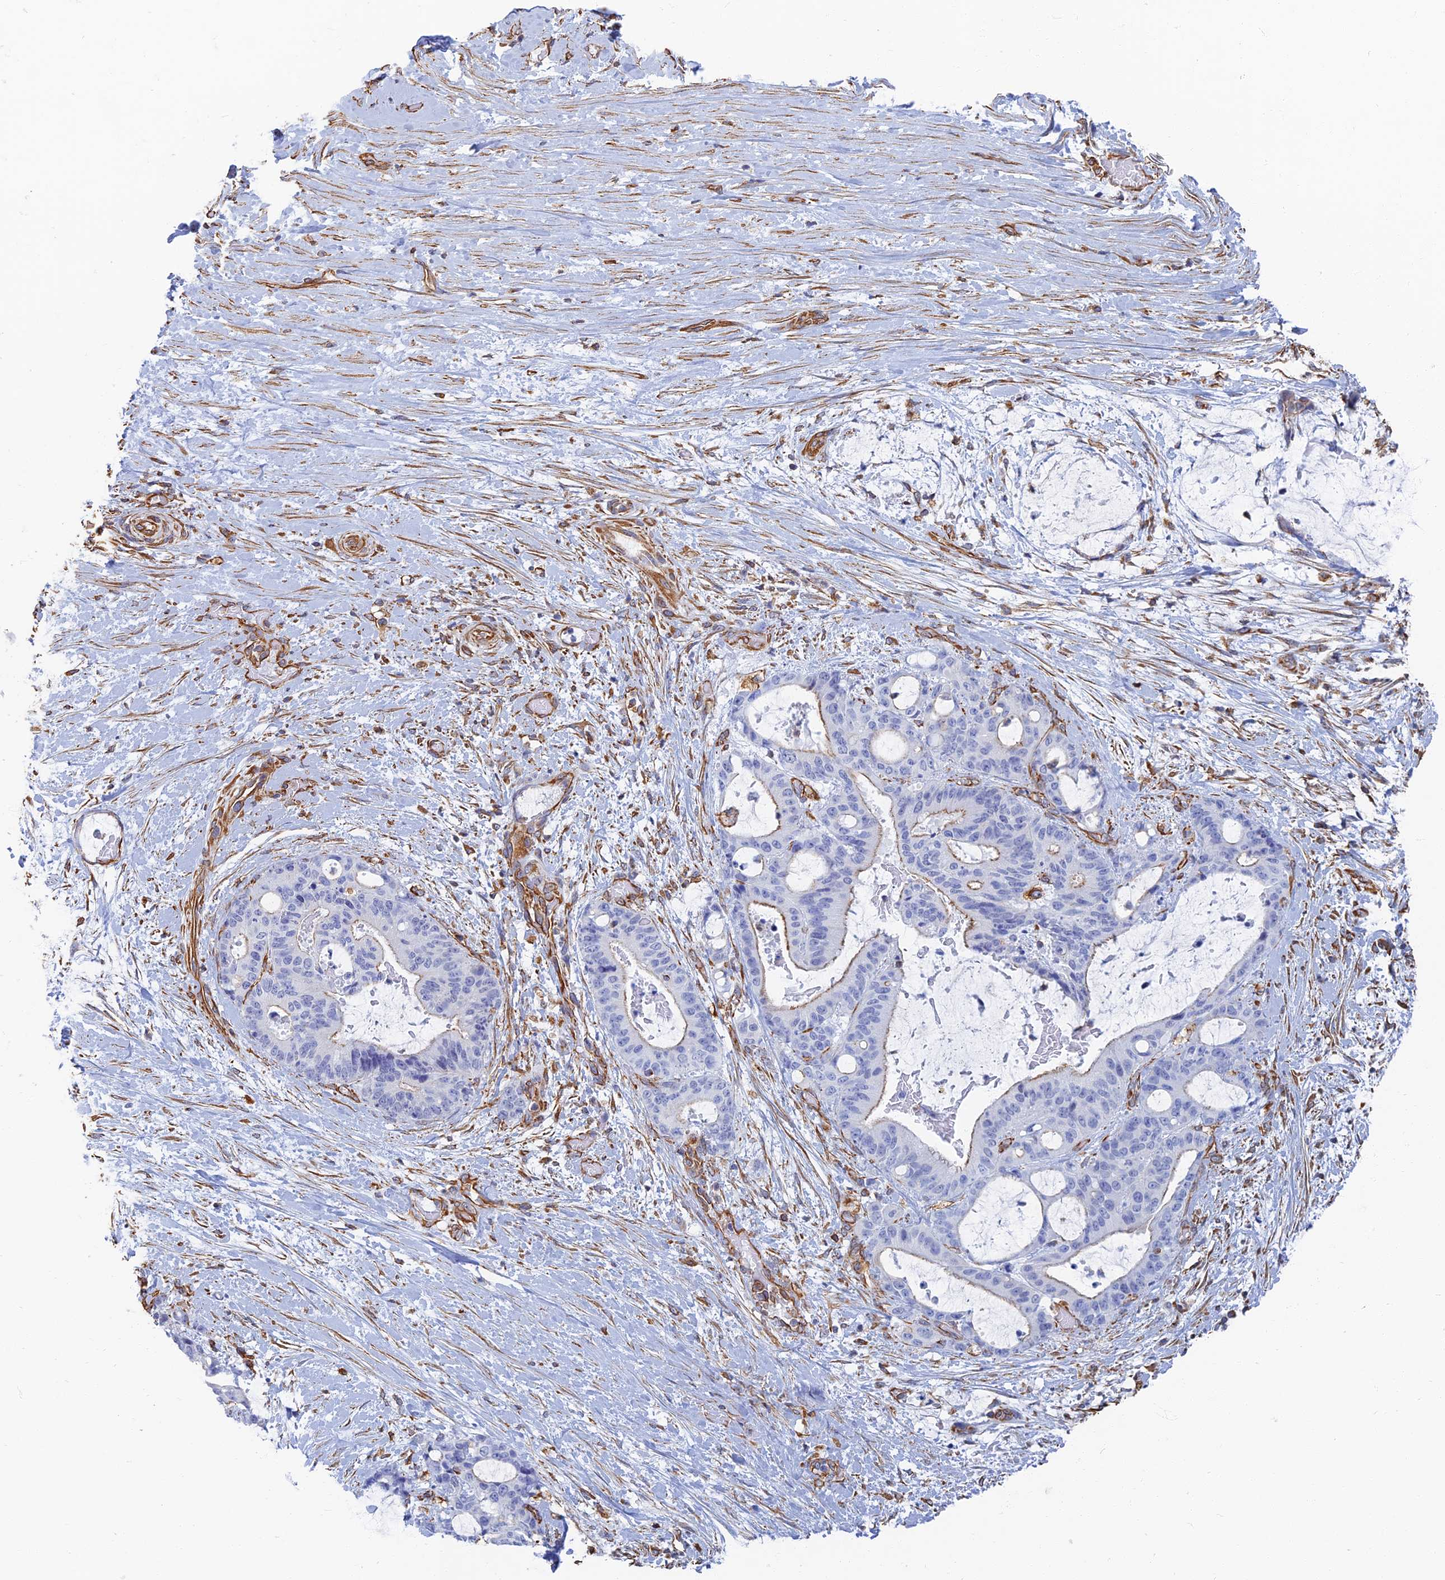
{"staining": {"intensity": "weak", "quantity": "<25%", "location": "cytoplasmic/membranous"}, "tissue": "liver cancer", "cell_type": "Tumor cells", "image_type": "cancer", "snomed": [{"axis": "morphology", "description": "Normal tissue, NOS"}, {"axis": "morphology", "description": "Cholangiocarcinoma"}, {"axis": "topography", "description": "Liver"}, {"axis": "topography", "description": "Peripheral nerve tissue"}], "caption": "This is an IHC histopathology image of cholangiocarcinoma (liver). There is no expression in tumor cells.", "gene": "RMC1", "patient": {"sex": "female", "age": 73}}